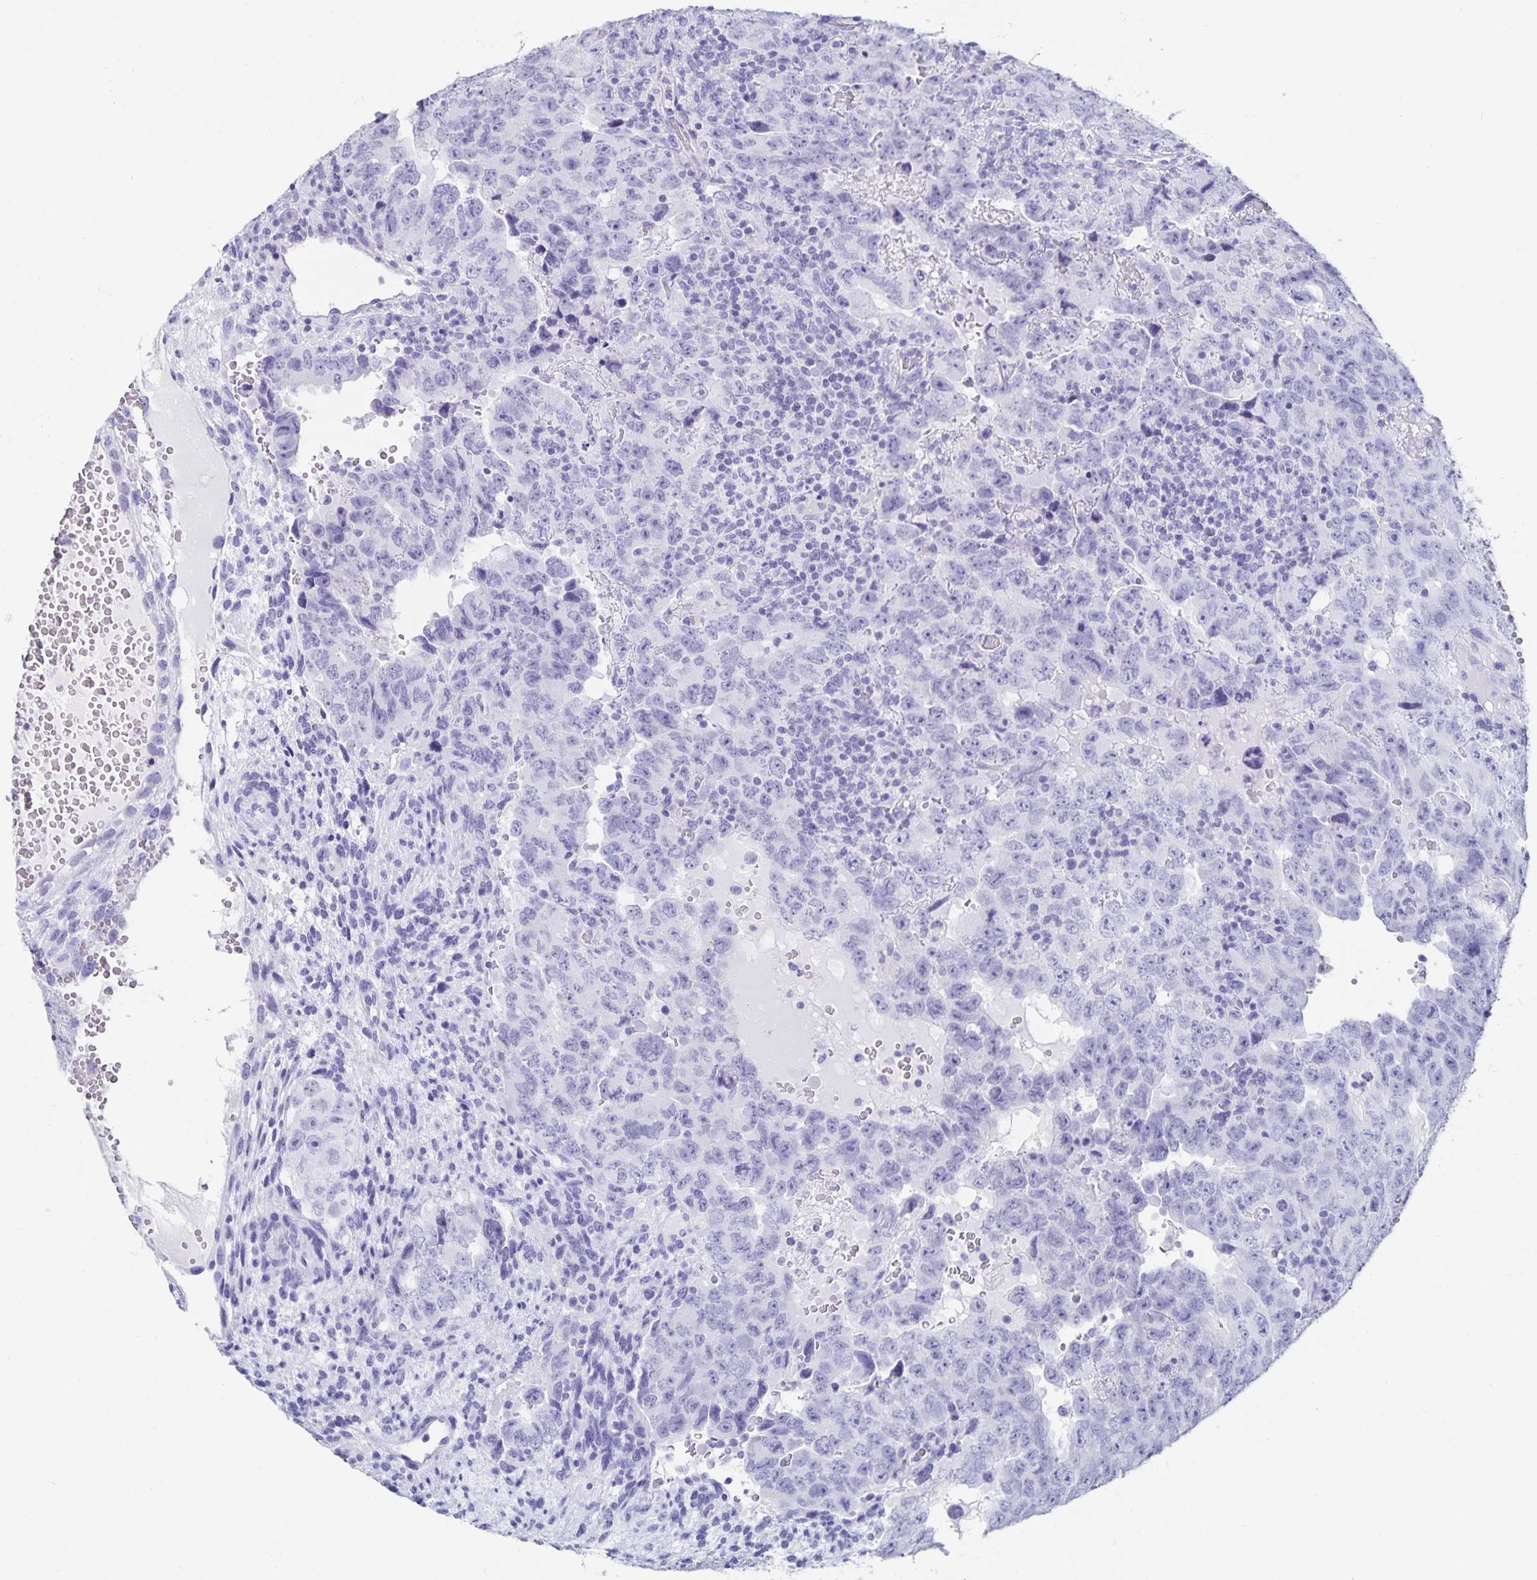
{"staining": {"intensity": "negative", "quantity": "none", "location": "none"}, "tissue": "testis cancer", "cell_type": "Tumor cells", "image_type": "cancer", "snomed": [{"axis": "morphology", "description": "Carcinoma, Embryonal, NOS"}, {"axis": "topography", "description": "Testis"}], "caption": "IHC of human testis embryonal carcinoma displays no expression in tumor cells. Nuclei are stained in blue.", "gene": "C19orf73", "patient": {"sex": "male", "age": 24}}